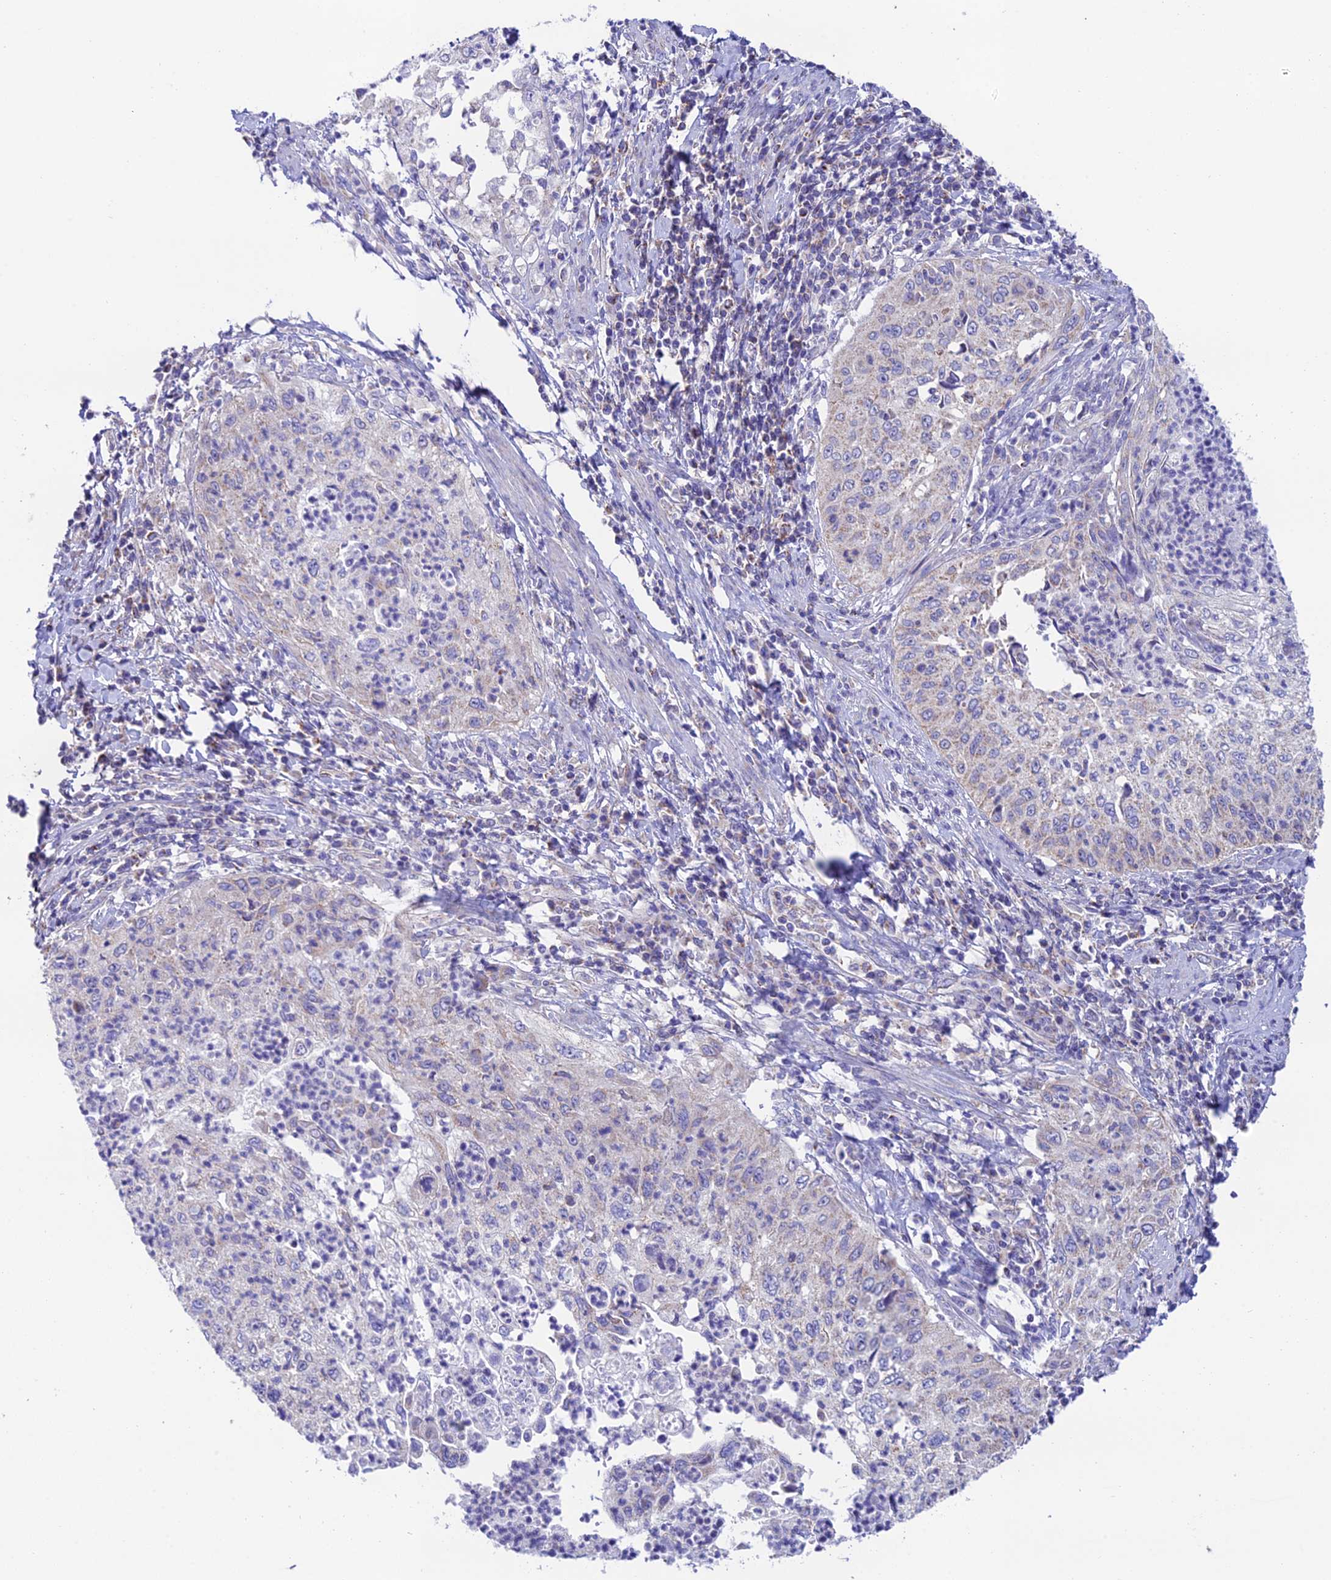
{"staining": {"intensity": "weak", "quantity": "<25%", "location": "cytoplasmic/membranous"}, "tissue": "cervical cancer", "cell_type": "Tumor cells", "image_type": "cancer", "snomed": [{"axis": "morphology", "description": "Squamous cell carcinoma, NOS"}, {"axis": "topography", "description": "Cervix"}], "caption": "This is an immunohistochemistry (IHC) histopathology image of human cervical cancer. There is no positivity in tumor cells.", "gene": "HSDL2", "patient": {"sex": "female", "age": 30}}